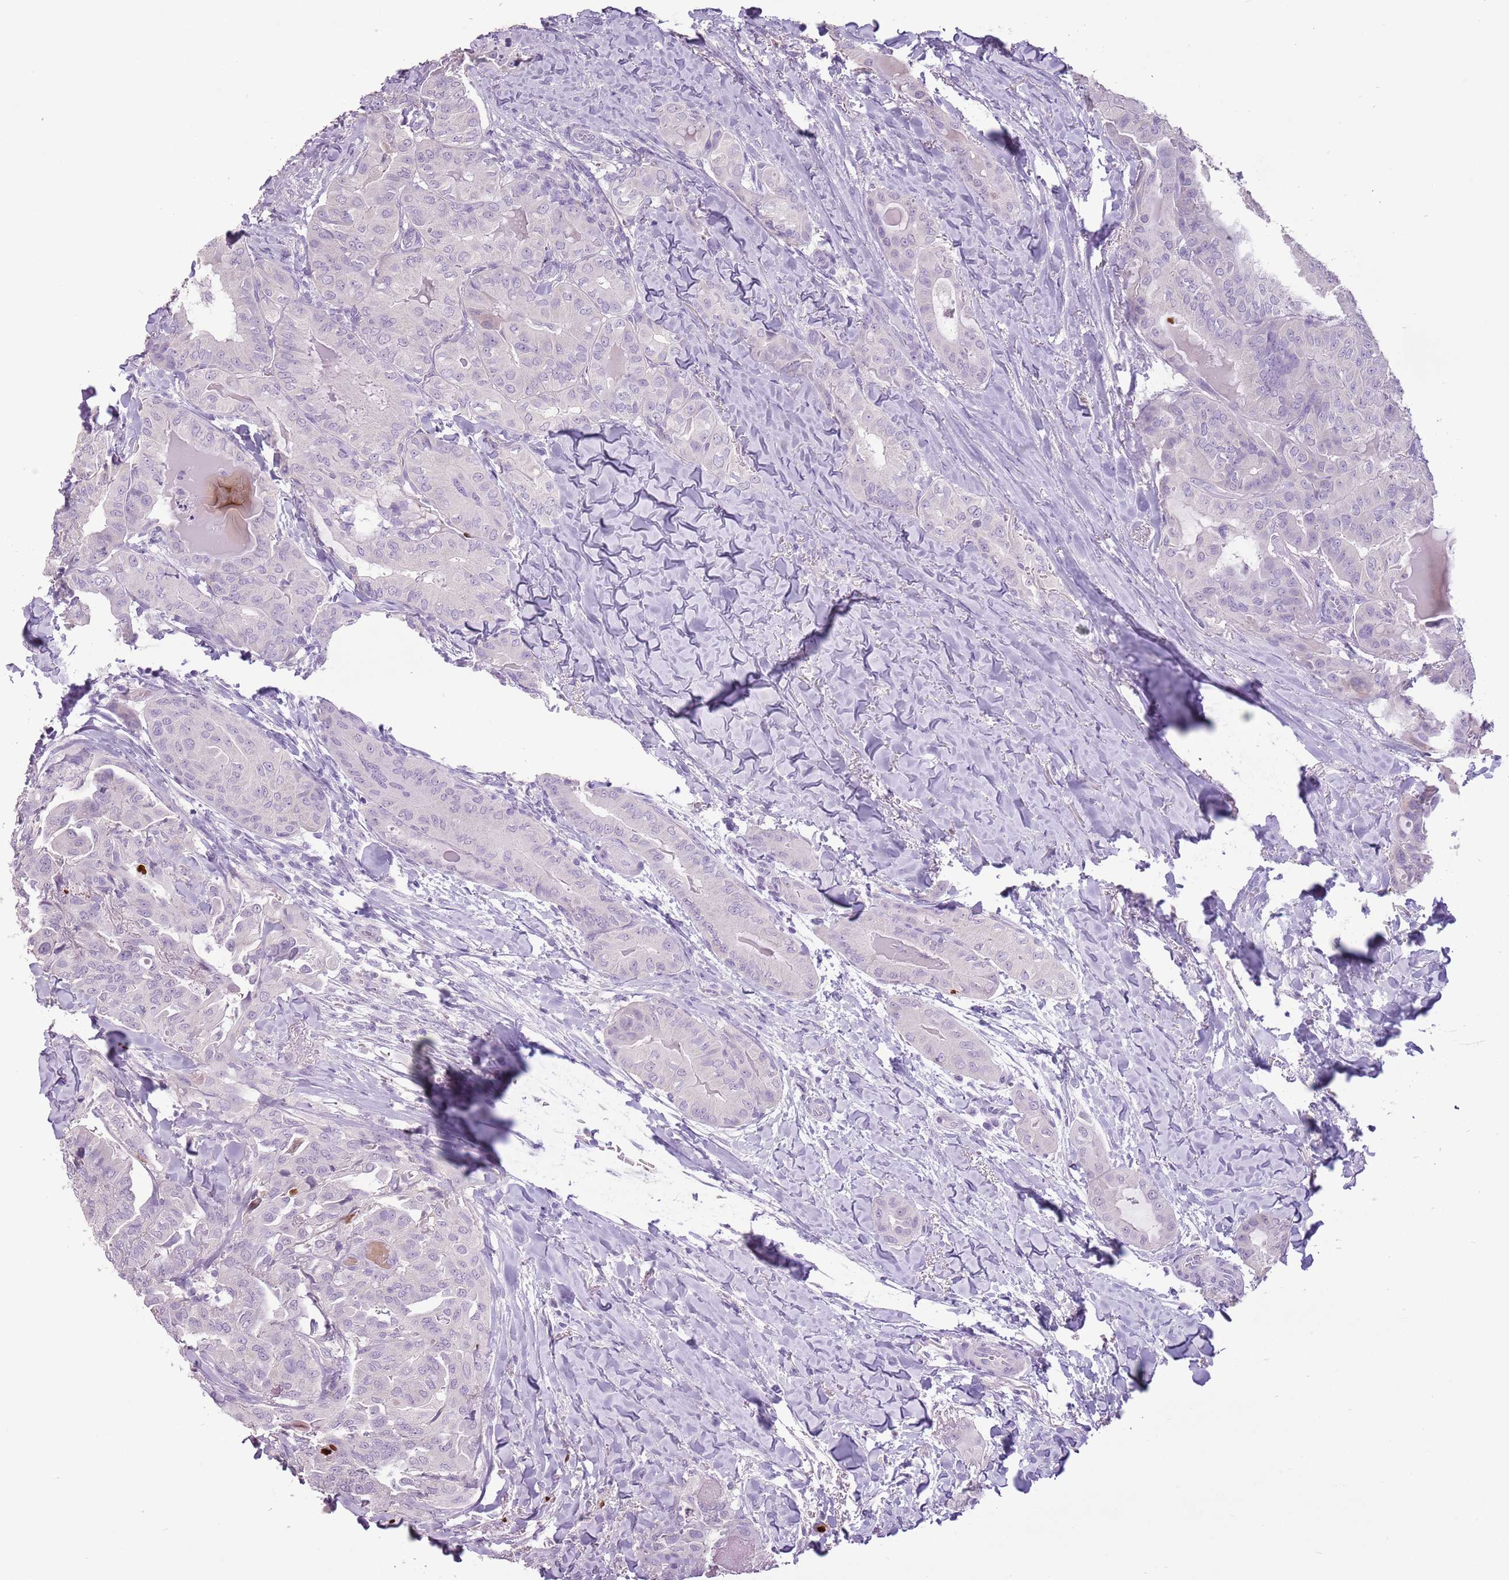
{"staining": {"intensity": "negative", "quantity": "none", "location": "none"}, "tissue": "thyroid cancer", "cell_type": "Tumor cells", "image_type": "cancer", "snomed": [{"axis": "morphology", "description": "Papillary adenocarcinoma, NOS"}, {"axis": "topography", "description": "Thyroid gland"}], "caption": "The immunohistochemistry histopathology image has no significant positivity in tumor cells of thyroid cancer (papillary adenocarcinoma) tissue.", "gene": "CELF6", "patient": {"sex": "female", "age": 68}}